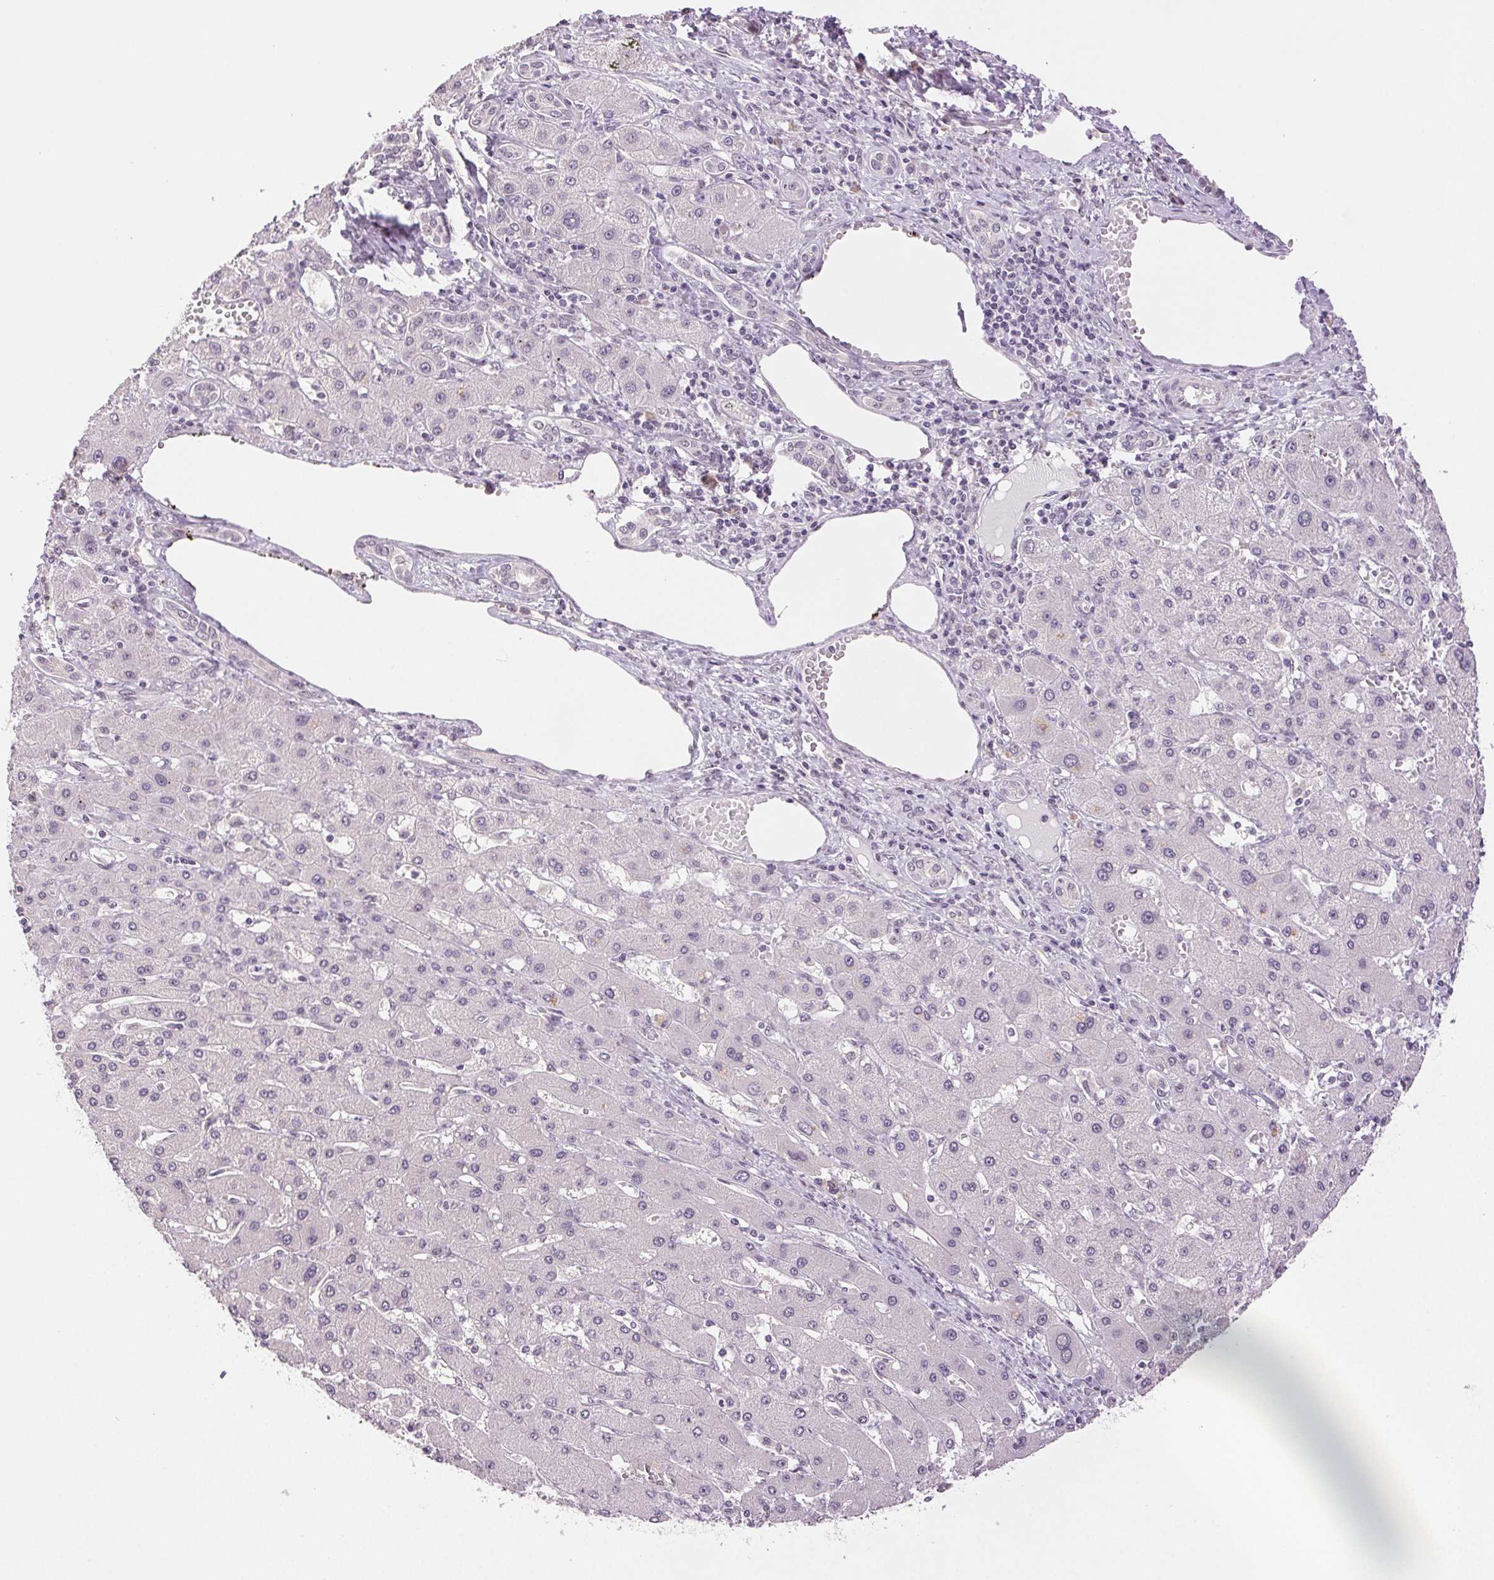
{"staining": {"intensity": "negative", "quantity": "none", "location": "none"}, "tissue": "liver cancer", "cell_type": "Tumor cells", "image_type": "cancer", "snomed": [{"axis": "morphology", "description": "Cholangiocarcinoma"}, {"axis": "topography", "description": "Liver"}], "caption": "IHC of human liver cancer (cholangiocarcinoma) exhibits no expression in tumor cells.", "gene": "PLCB1", "patient": {"sex": "male", "age": 59}}